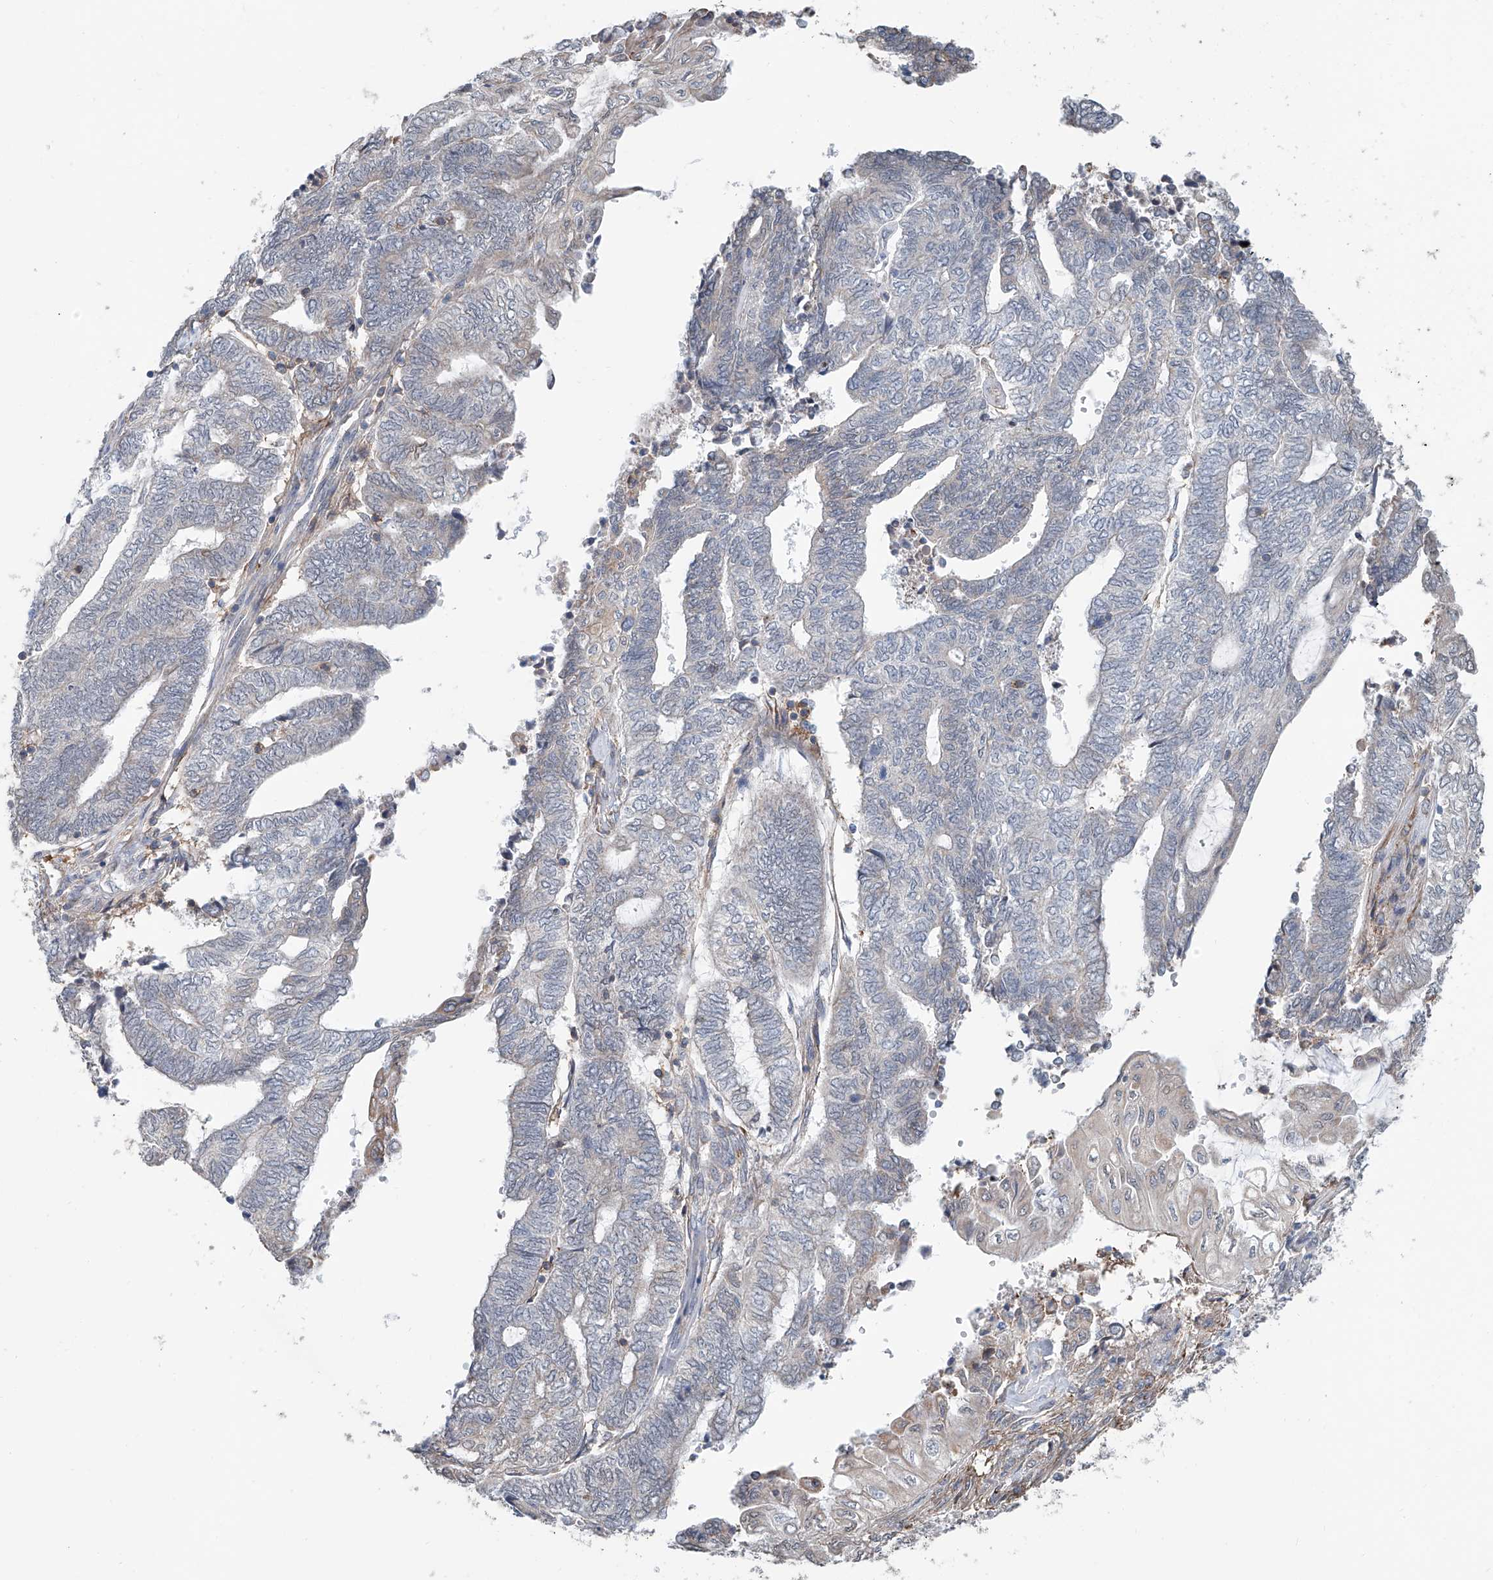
{"staining": {"intensity": "negative", "quantity": "none", "location": "none"}, "tissue": "endometrial cancer", "cell_type": "Tumor cells", "image_type": "cancer", "snomed": [{"axis": "morphology", "description": "Adenocarcinoma, NOS"}, {"axis": "topography", "description": "Uterus"}, {"axis": "topography", "description": "Endometrium"}], "caption": "Endometrial adenocarcinoma was stained to show a protein in brown. There is no significant expression in tumor cells.", "gene": "KCNK10", "patient": {"sex": "female", "age": 70}}